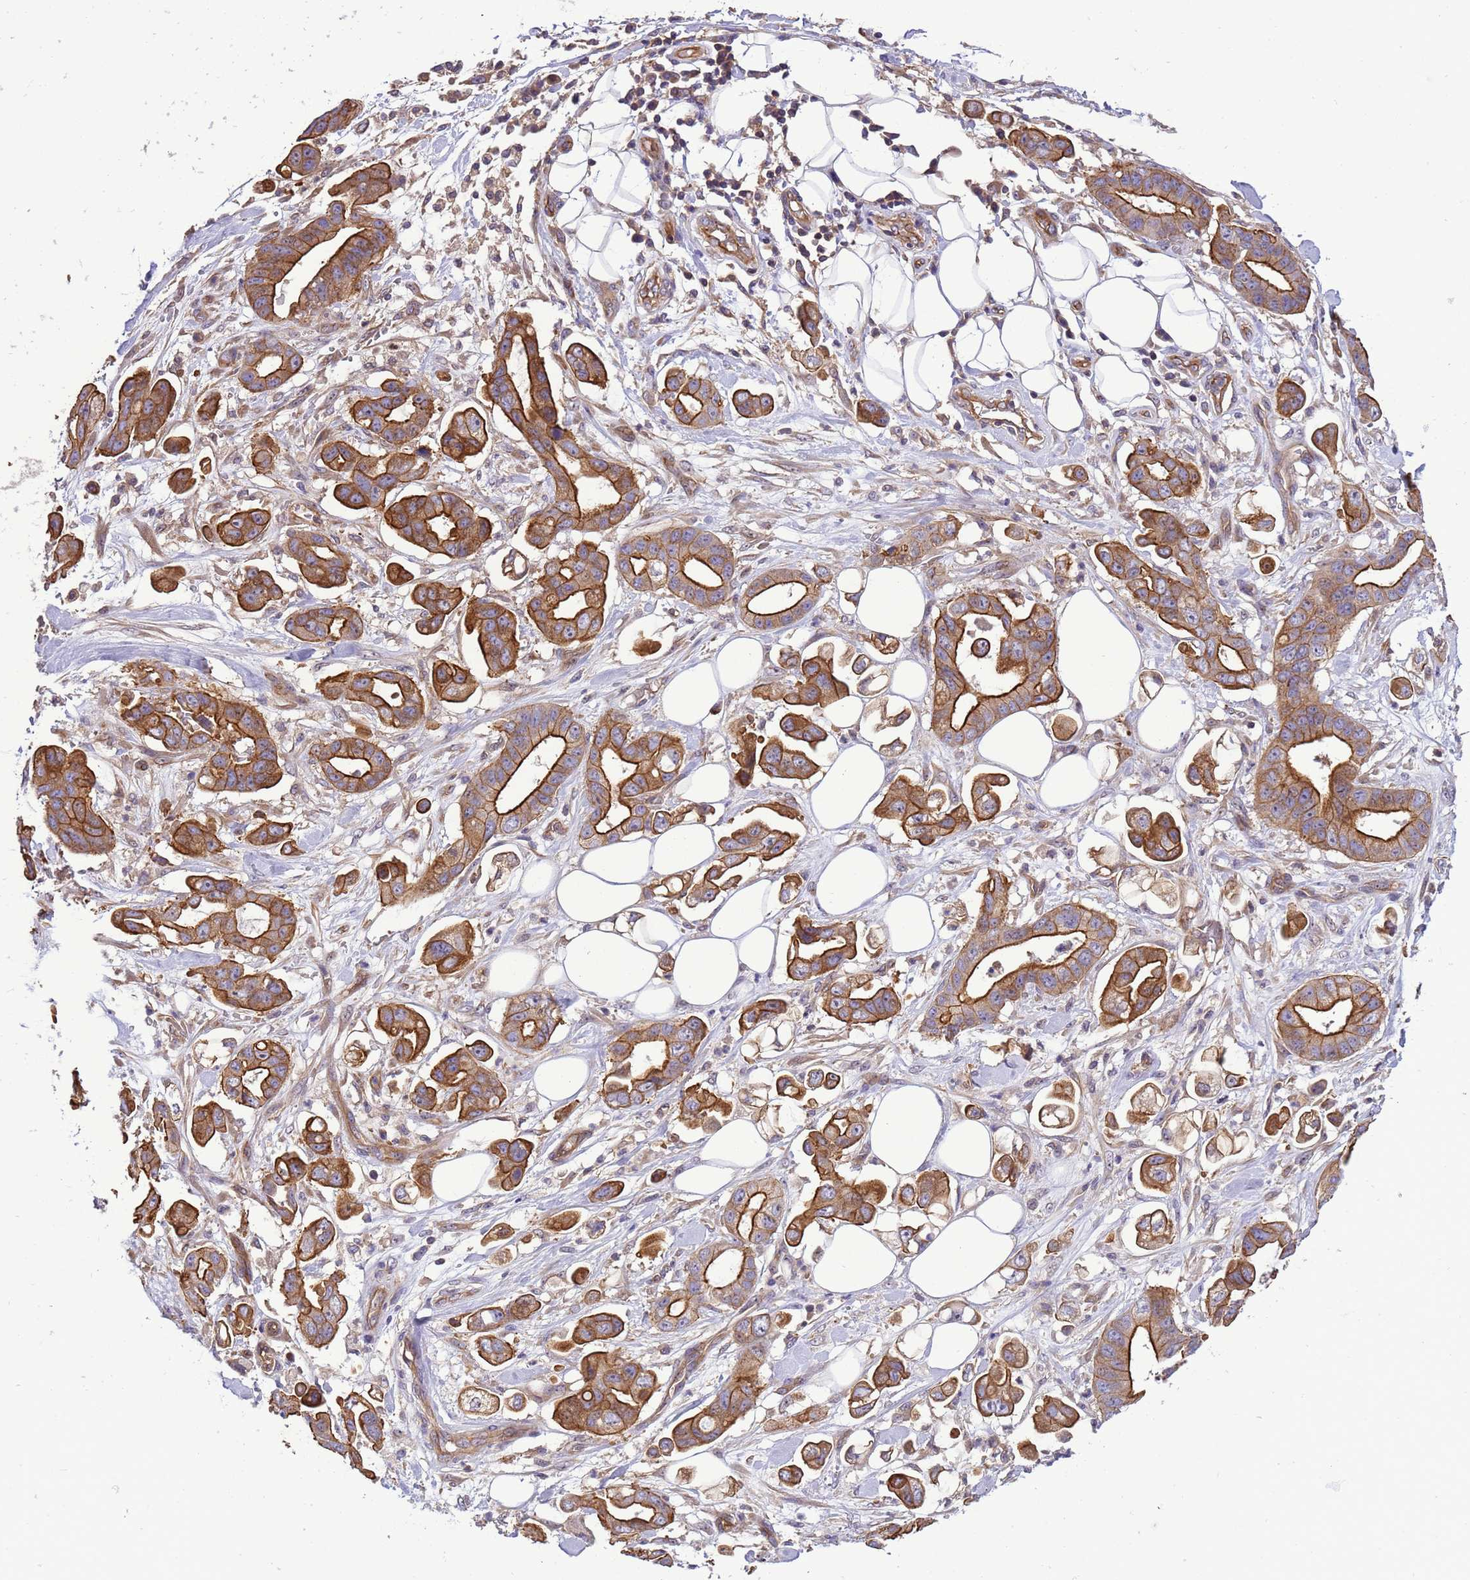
{"staining": {"intensity": "strong", "quantity": ">75%", "location": "cytoplasmic/membranous"}, "tissue": "stomach cancer", "cell_type": "Tumor cells", "image_type": "cancer", "snomed": [{"axis": "morphology", "description": "Adenocarcinoma, NOS"}, {"axis": "topography", "description": "Stomach"}], "caption": "Immunohistochemistry (IHC) staining of stomach cancer (adenocarcinoma), which displays high levels of strong cytoplasmic/membranous expression in approximately >75% of tumor cells indicating strong cytoplasmic/membranous protein staining. The staining was performed using DAB (brown) for protein detection and nuclei were counterstained in hematoxylin (blue).", "gene": "SMCO3", "patient": {"sex": "male", "age": 62}}